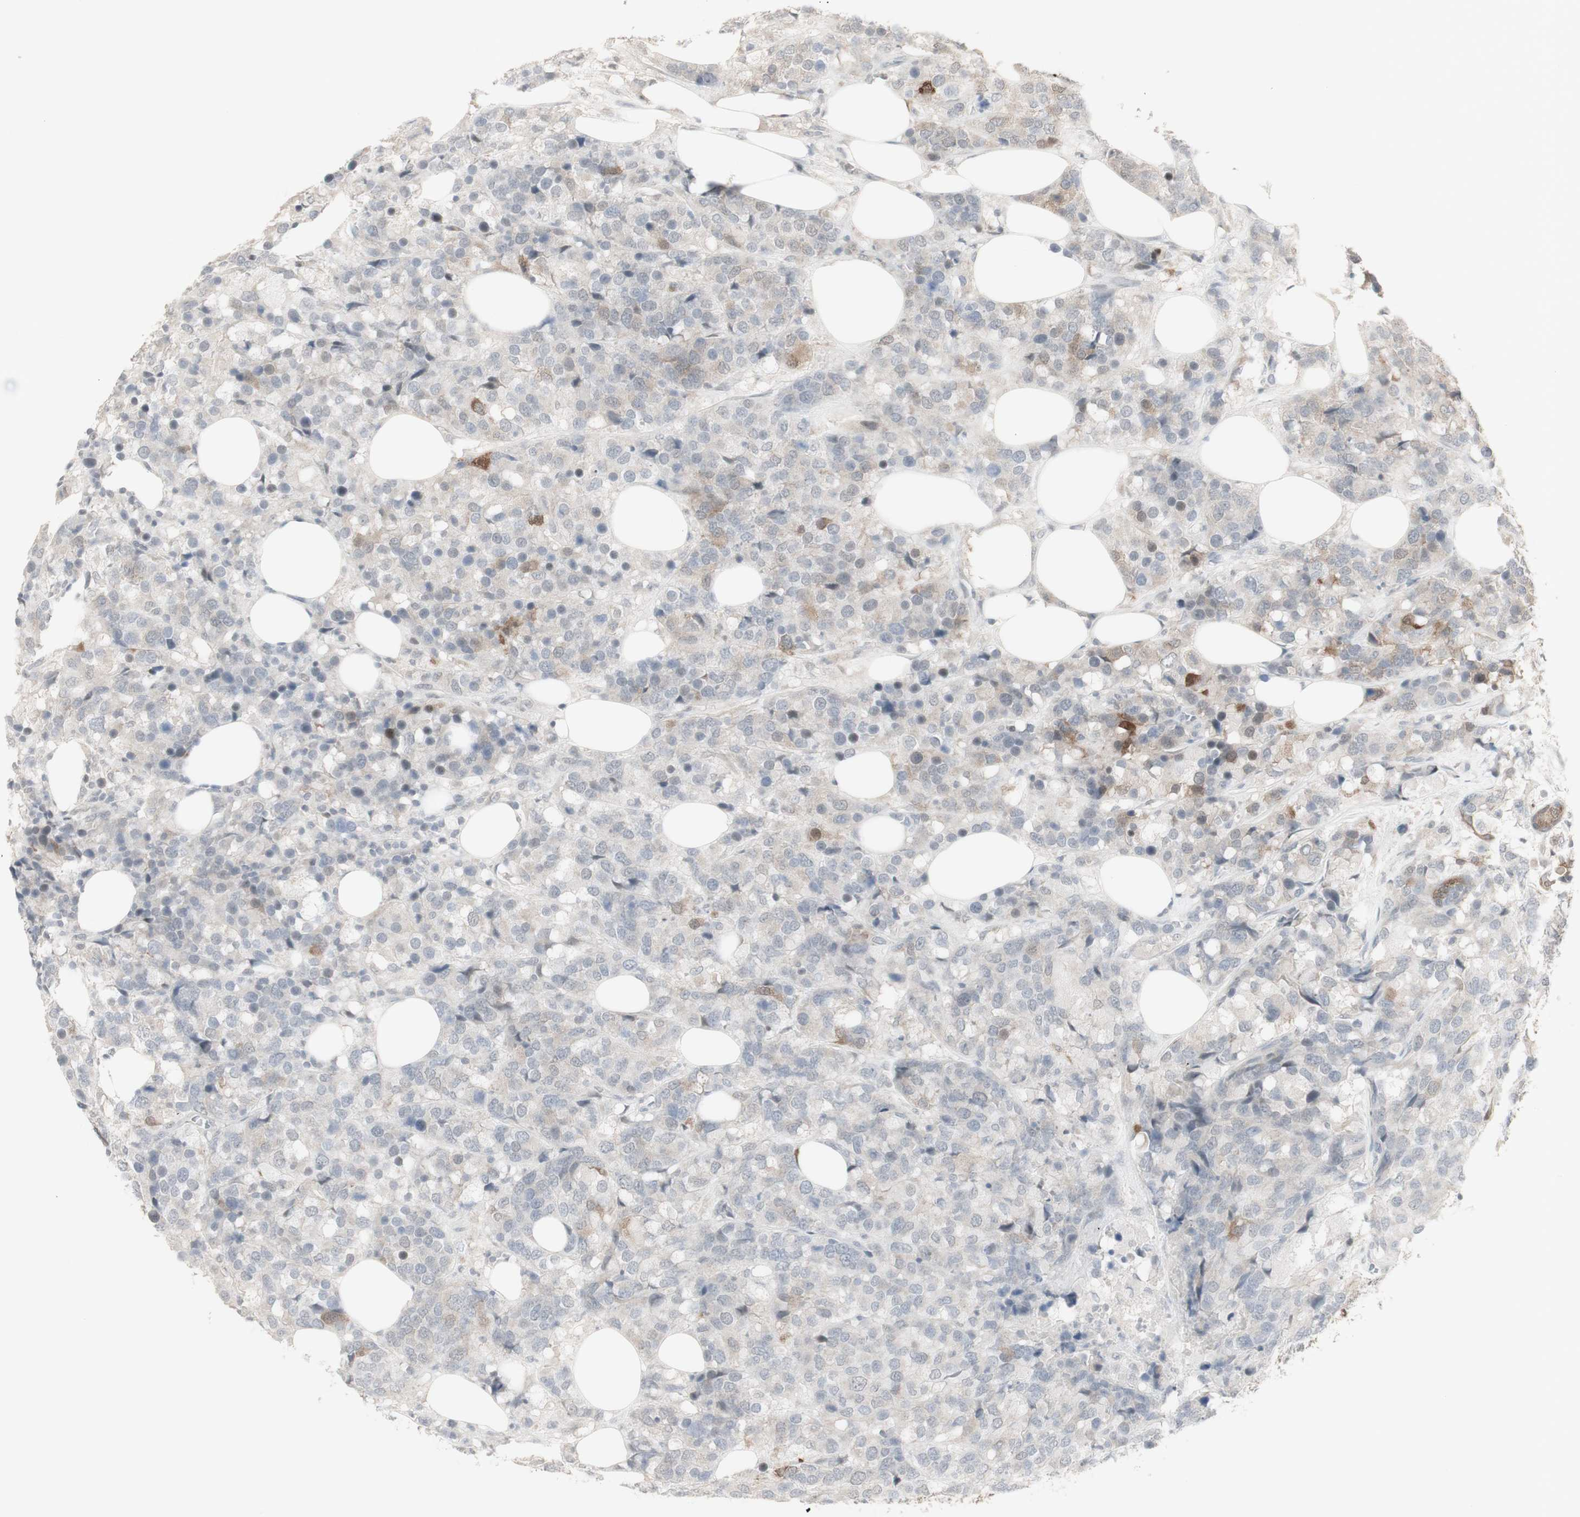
{"staining": {"intensity": "weak", "quantity": "<25%", "location": "cytoplasmic/membranous"}, "tissue": "breast cancer", "cell_type": "Tumor cells", "image_type": "cancer", "snomed": [{"axis": "morphology", "description": "Lobular carcinoma"}, {"axis": "topography", "description": "Breast"}], "caption": "Immunohistochemistry of breast cancer displays no expression in tumor cells. (DAB (3,3'-diaminobenzidine) IHC, high magnification).", "gene": "C1orf116", "patient": {"sex": "female", "age": 59}}